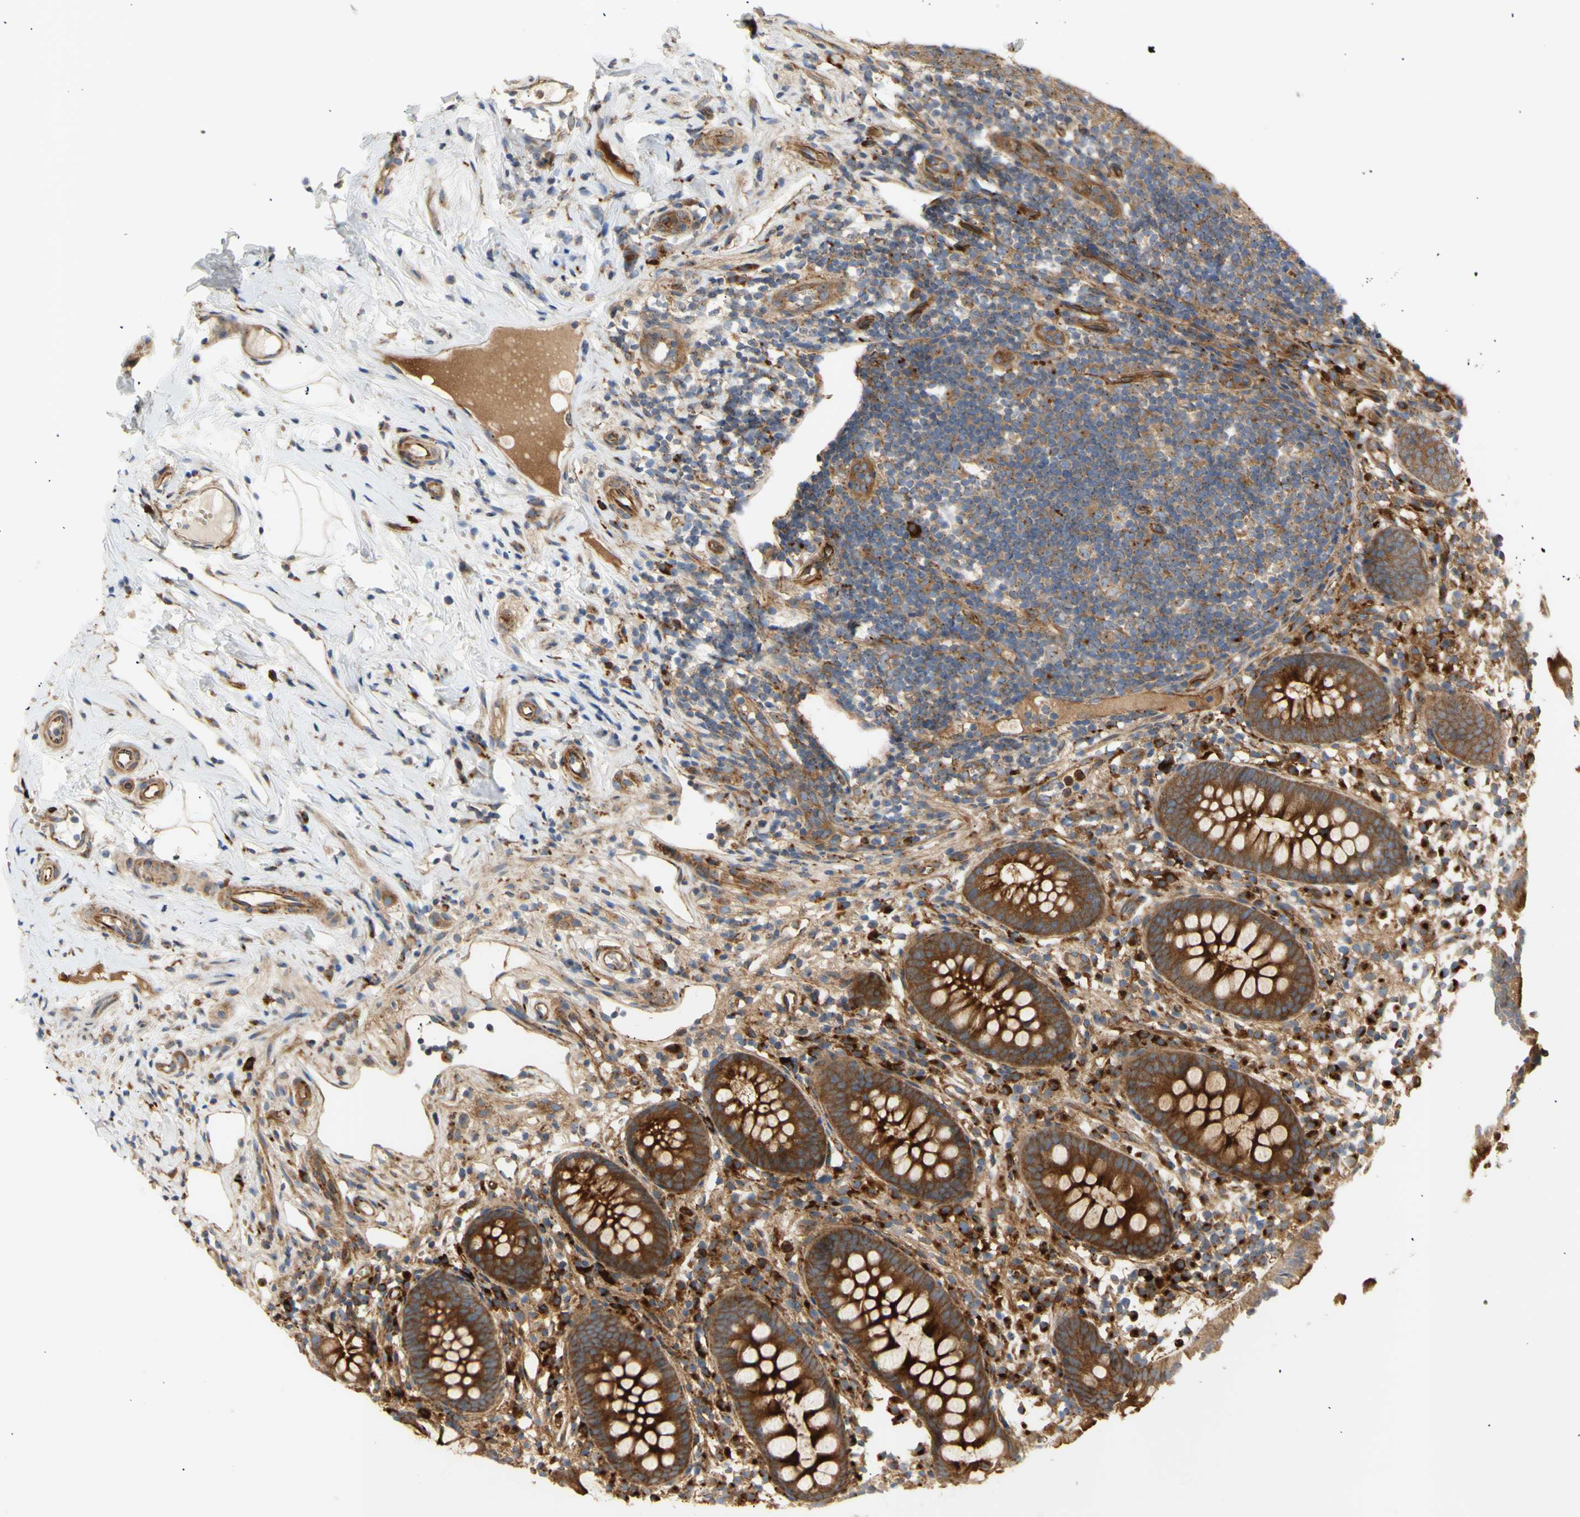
{"staining": {"intensity": "strong", "quantity": ">75%", "location": "cytoplasmic/membranous"}, "tissue": "appendix", "cell_type": "Glandular cells", "image_type": "normal", "snomed": [{"axis": "morphology", "description": "Normal tissue, NOS"}, {"axis": "topography", "description": "Appendix"}], "caption": "Brown immunohistochemical staining in unremarkable appendix exhibits strong cytoplasmic/membranous staining in approximately >75% of glandular cells.", "gene": "TUBG2", "patient": {"sex": "female", "age": 20}}